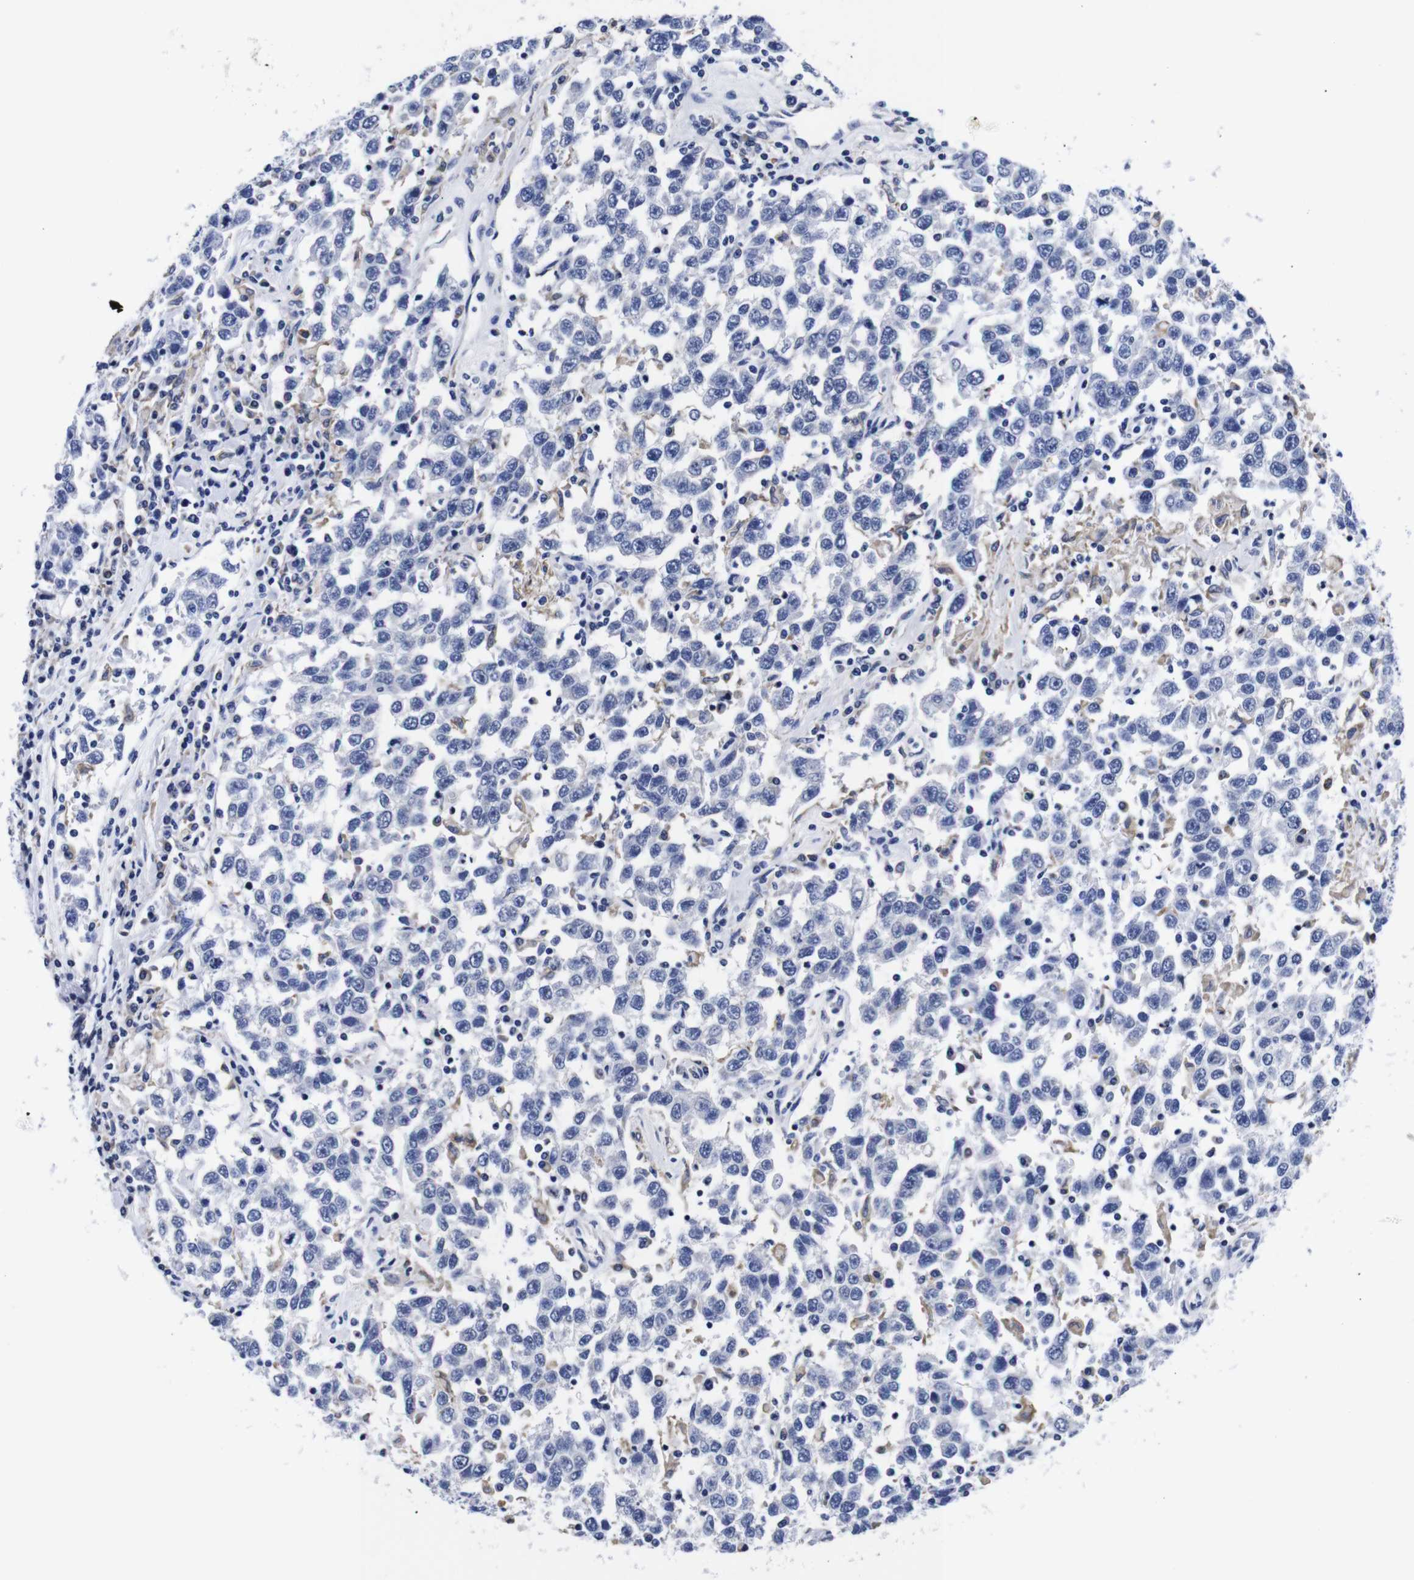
{"staining": {"intensity": "negative", "quantity": "none", "location": "none"}, "tissue": "testis cancer", "cell_type": "Tumor cells", "image_type": "cancer", "snomed": [{"axis": "morphology", "description": "Seminoma, NOS"}, {"axis": "topography", "description": "Testis"}], "caption": "An image of testis cancer (seminoma) stained for a protein demonstrates no brown staining in tumor cells.", "gene": "CLEC4G", "patient": {"sex": "male", "age": 41}}